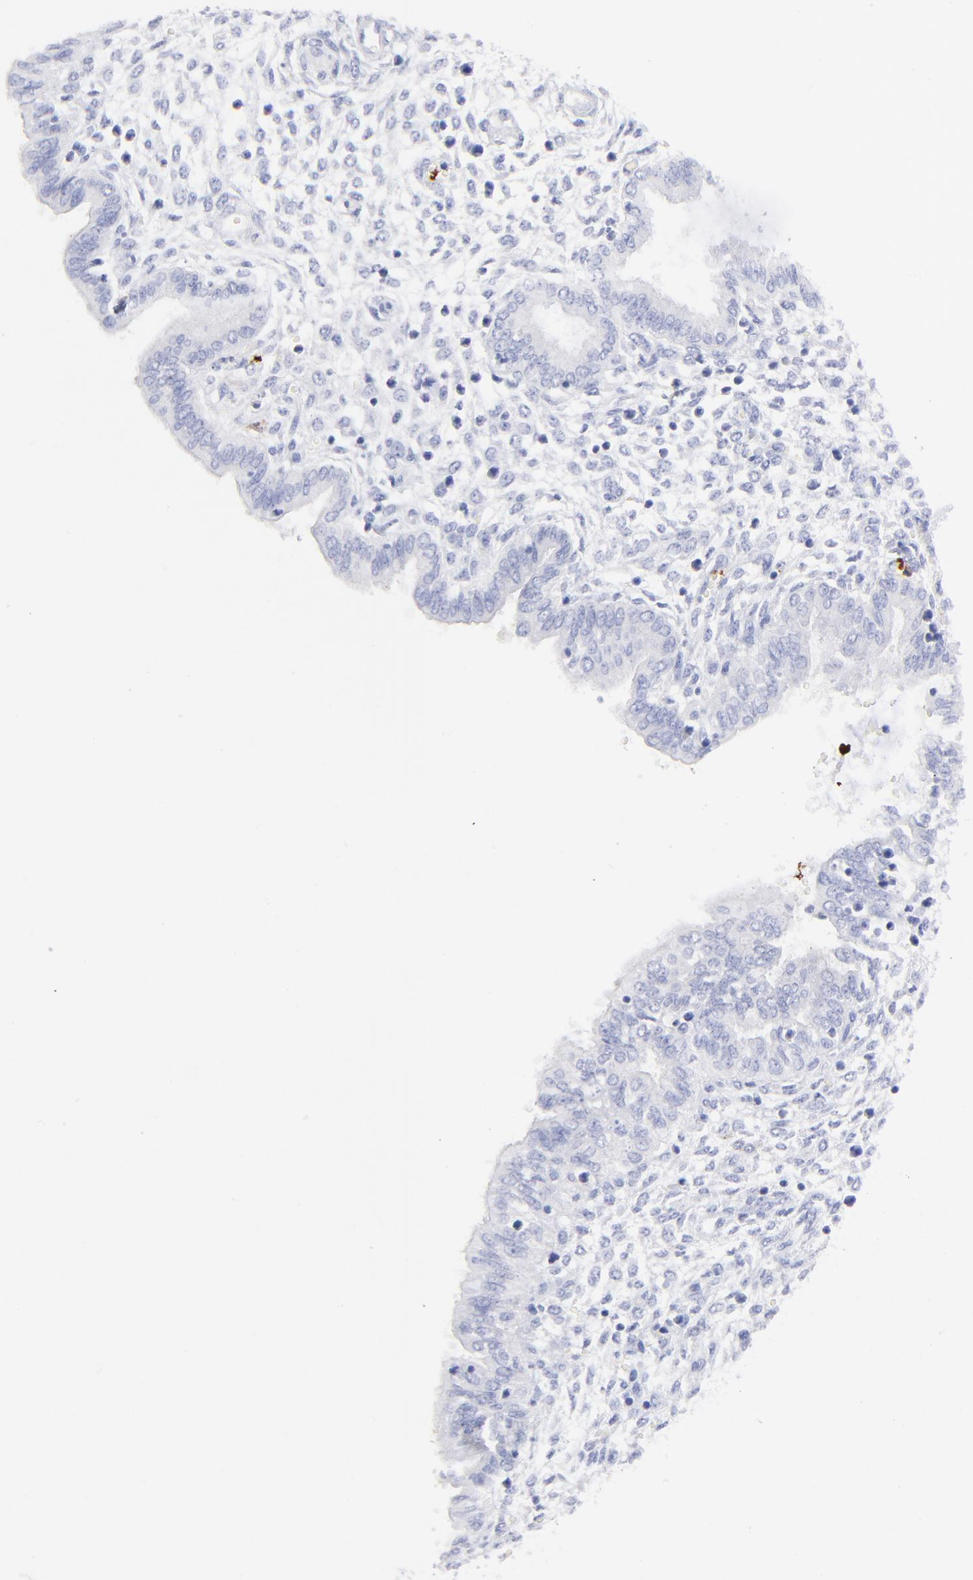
{"staining": {"intensity": "negative", "quantity": "none", "location": "none"}, "tissue": "endometrium", "cell_type": "Cells in endometrial stroma", "image_type": "normal", "snomed": [{"axis": "morphology", "description": "Normal tissue, NOS"}, {"axis": "topography", "description": "Endometrium"}], "caption": "Immunohistochemical staining of unremarkable human endometrium exhibits no significant staining in cells in endometrial stroma.", "gene": "S100A12", "patient": {"sex": "female", "age": 33}}